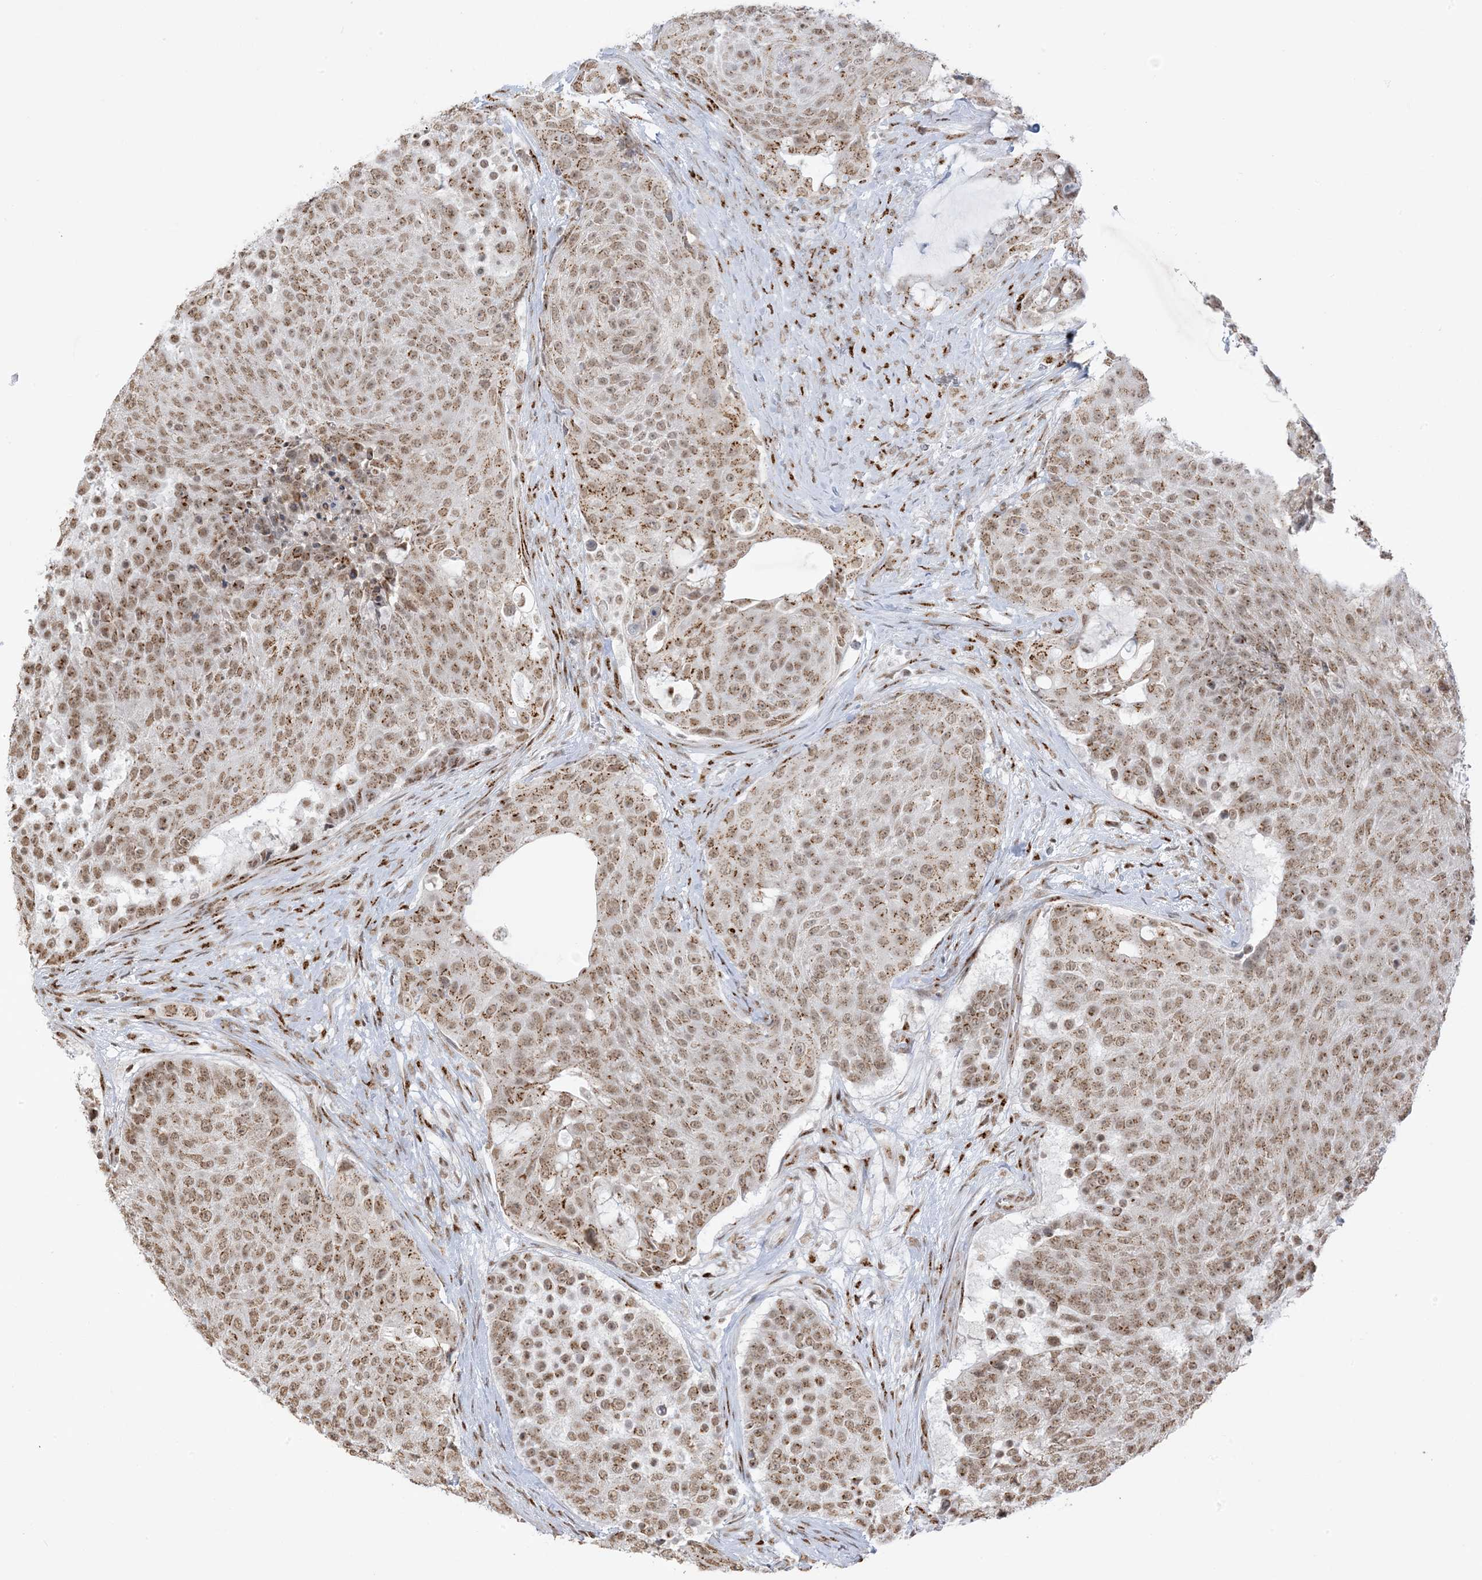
{"staining": {"intensity": "moderate", "quantity": ">75%", "location": "cytoplasmic/membranous,nuclear"}, "tissue": "urothelial cancer", "cell_type": "Tumor cells", "image_type": "cancer", "snomed": [{"axis": "morphology", "description": "Urothelial carcinoma, High grade"}, {"axis": "topography", "description": "Urinary bladder"}], "caption": "Urothelial carcinoma (high-grade) stained with DAB (3,3'-diaminobenzidine) immunohistochemistry displays medium levels of moderate cytoplasmic/membranous and nuclear expression in approximately >75% of tumor cells.", "gene": "GPR107", "patient": {"sex": "female", "age": 63}}